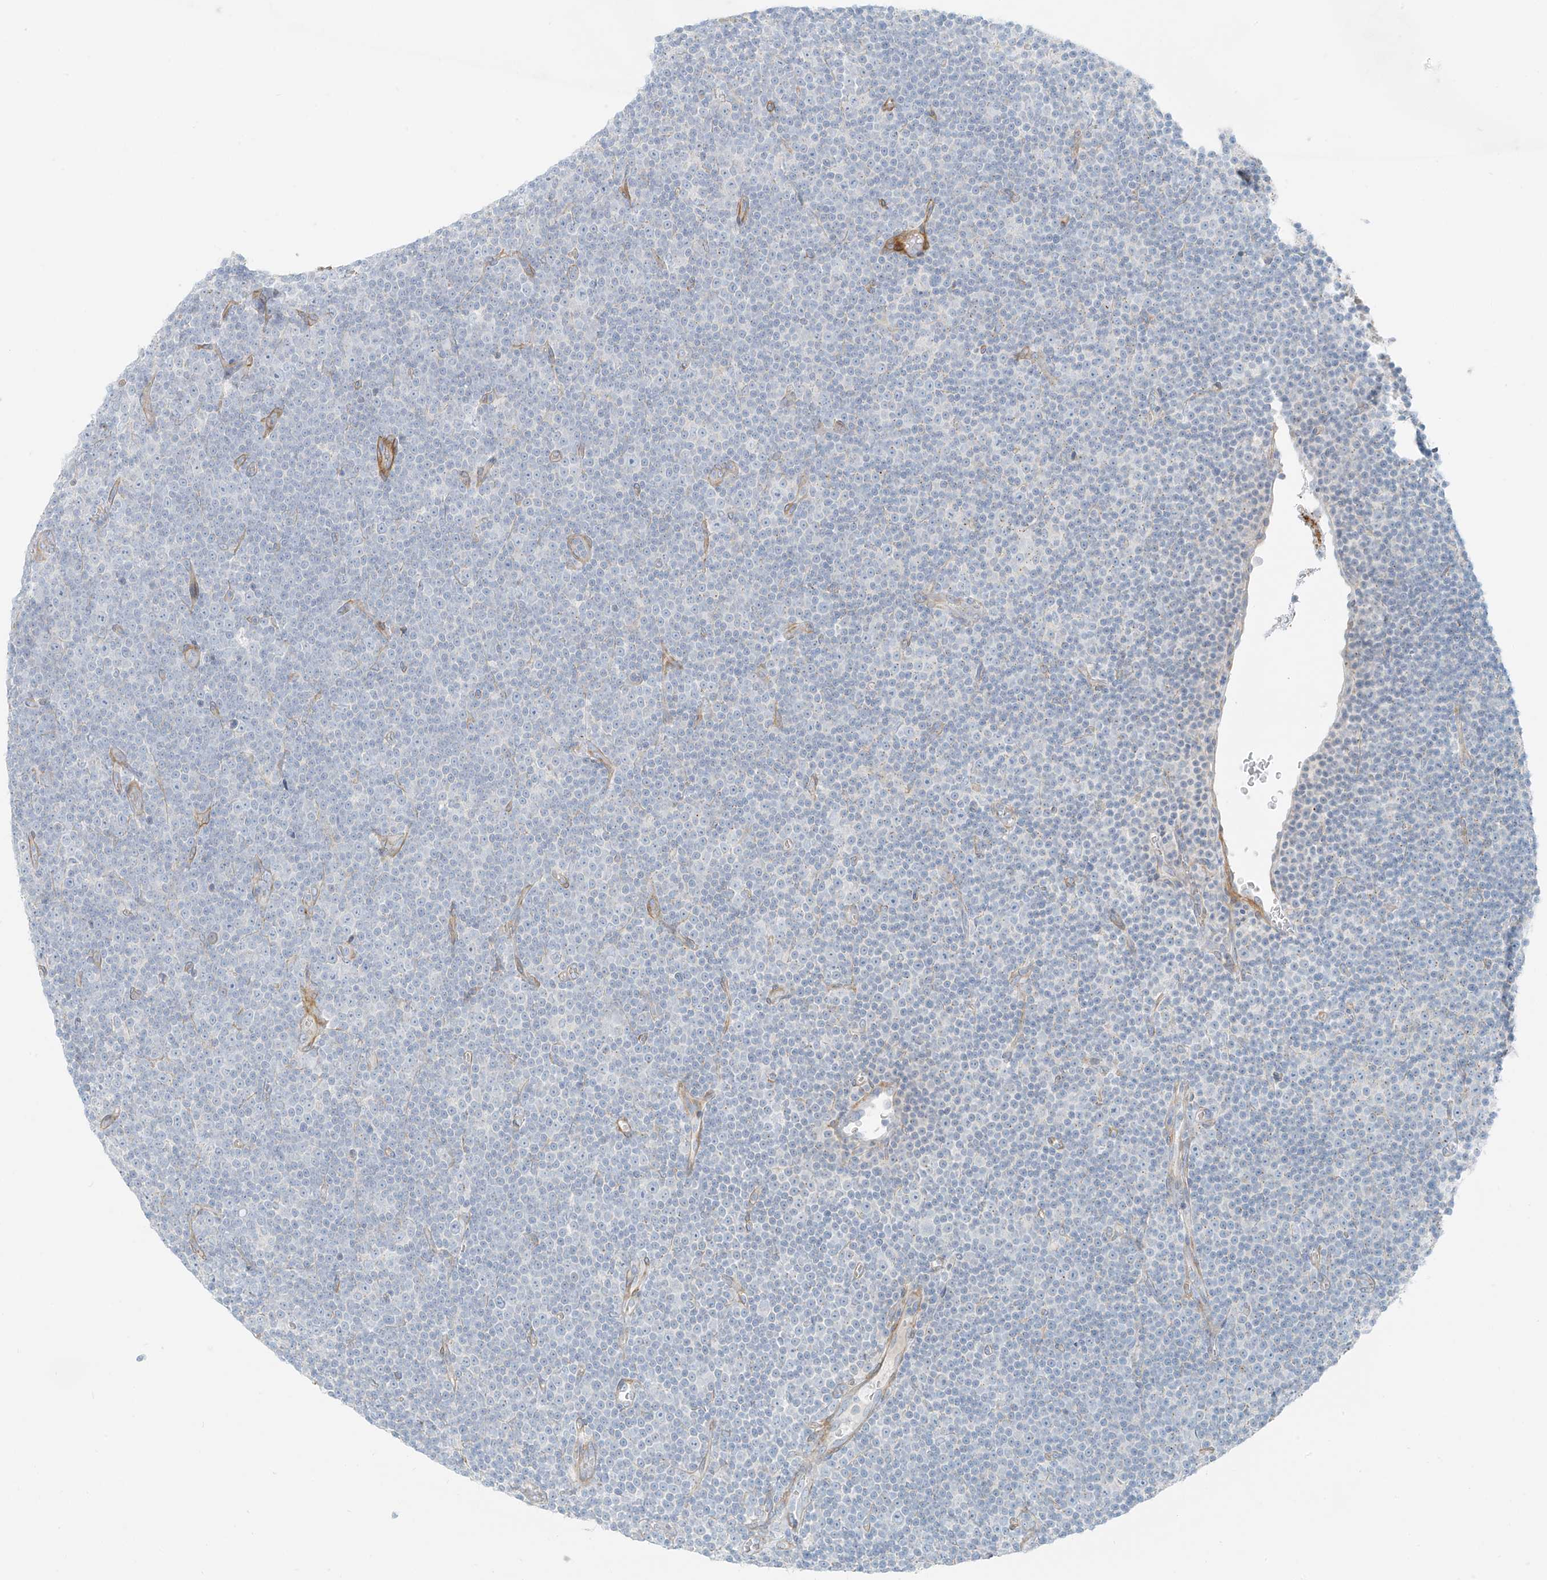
{"staining": {"intensity": "negative", "quantity": "none", "location": "none"}, "tissue": "lymphoma", "cell_type": "Tumor cells", "image_type": "cancer", "snomed": [{"axis": "morphology", "description": "Malignant lymphoma, non-Hodgkin's type, Low grade"}, {"axis": "topography", "description": "Lymph node"}], "caption": "Histopathology image shows no significant protein staining in tumor cells of lymphoma.", "gene": "SMCP", "patient": {"sex": "female", "age": 67}}